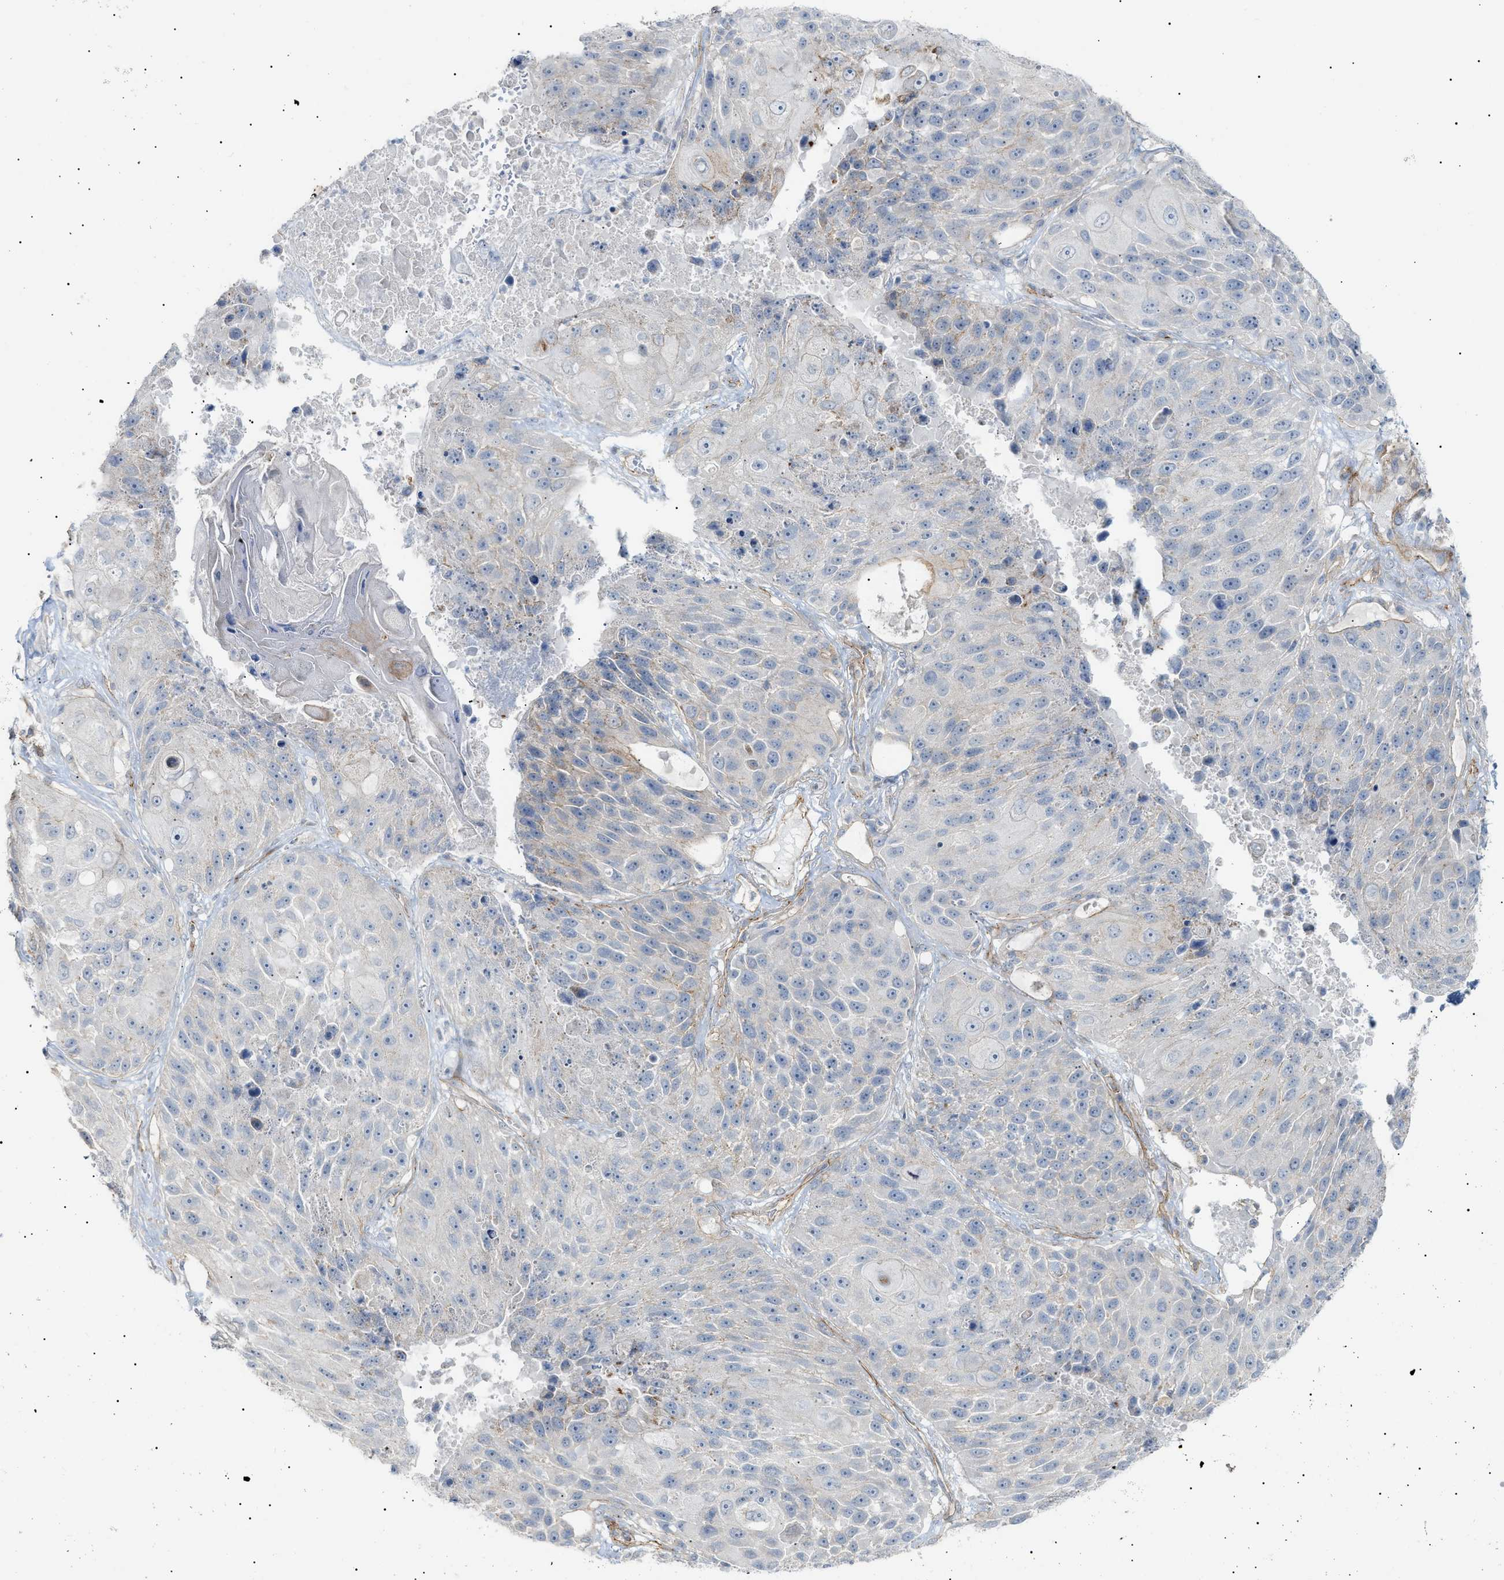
{"staining": {"intensity": "negative", "quantity": "none", "location": "none"}, "tissue": "lung cancer", "cell_type": "Tumor cells", "image_type": "cancer", "snomed": [{"axis": "morphology", "description": "Squamous cell carcinoma, NOS"}, {"axis": "topography", "description": "Lung"}], "caption": "This is a image of IHC staining of lung squamous cell carcinoma, which shows no staining in tumor cells. The staining was performed using DAB to visualize the protein expression in brown, while the nuclei were stained in blue with hematoxylin (Magnification: 20x).", "gene": "ZFHX2", "patient": {"sex": "male", "age": 61}}